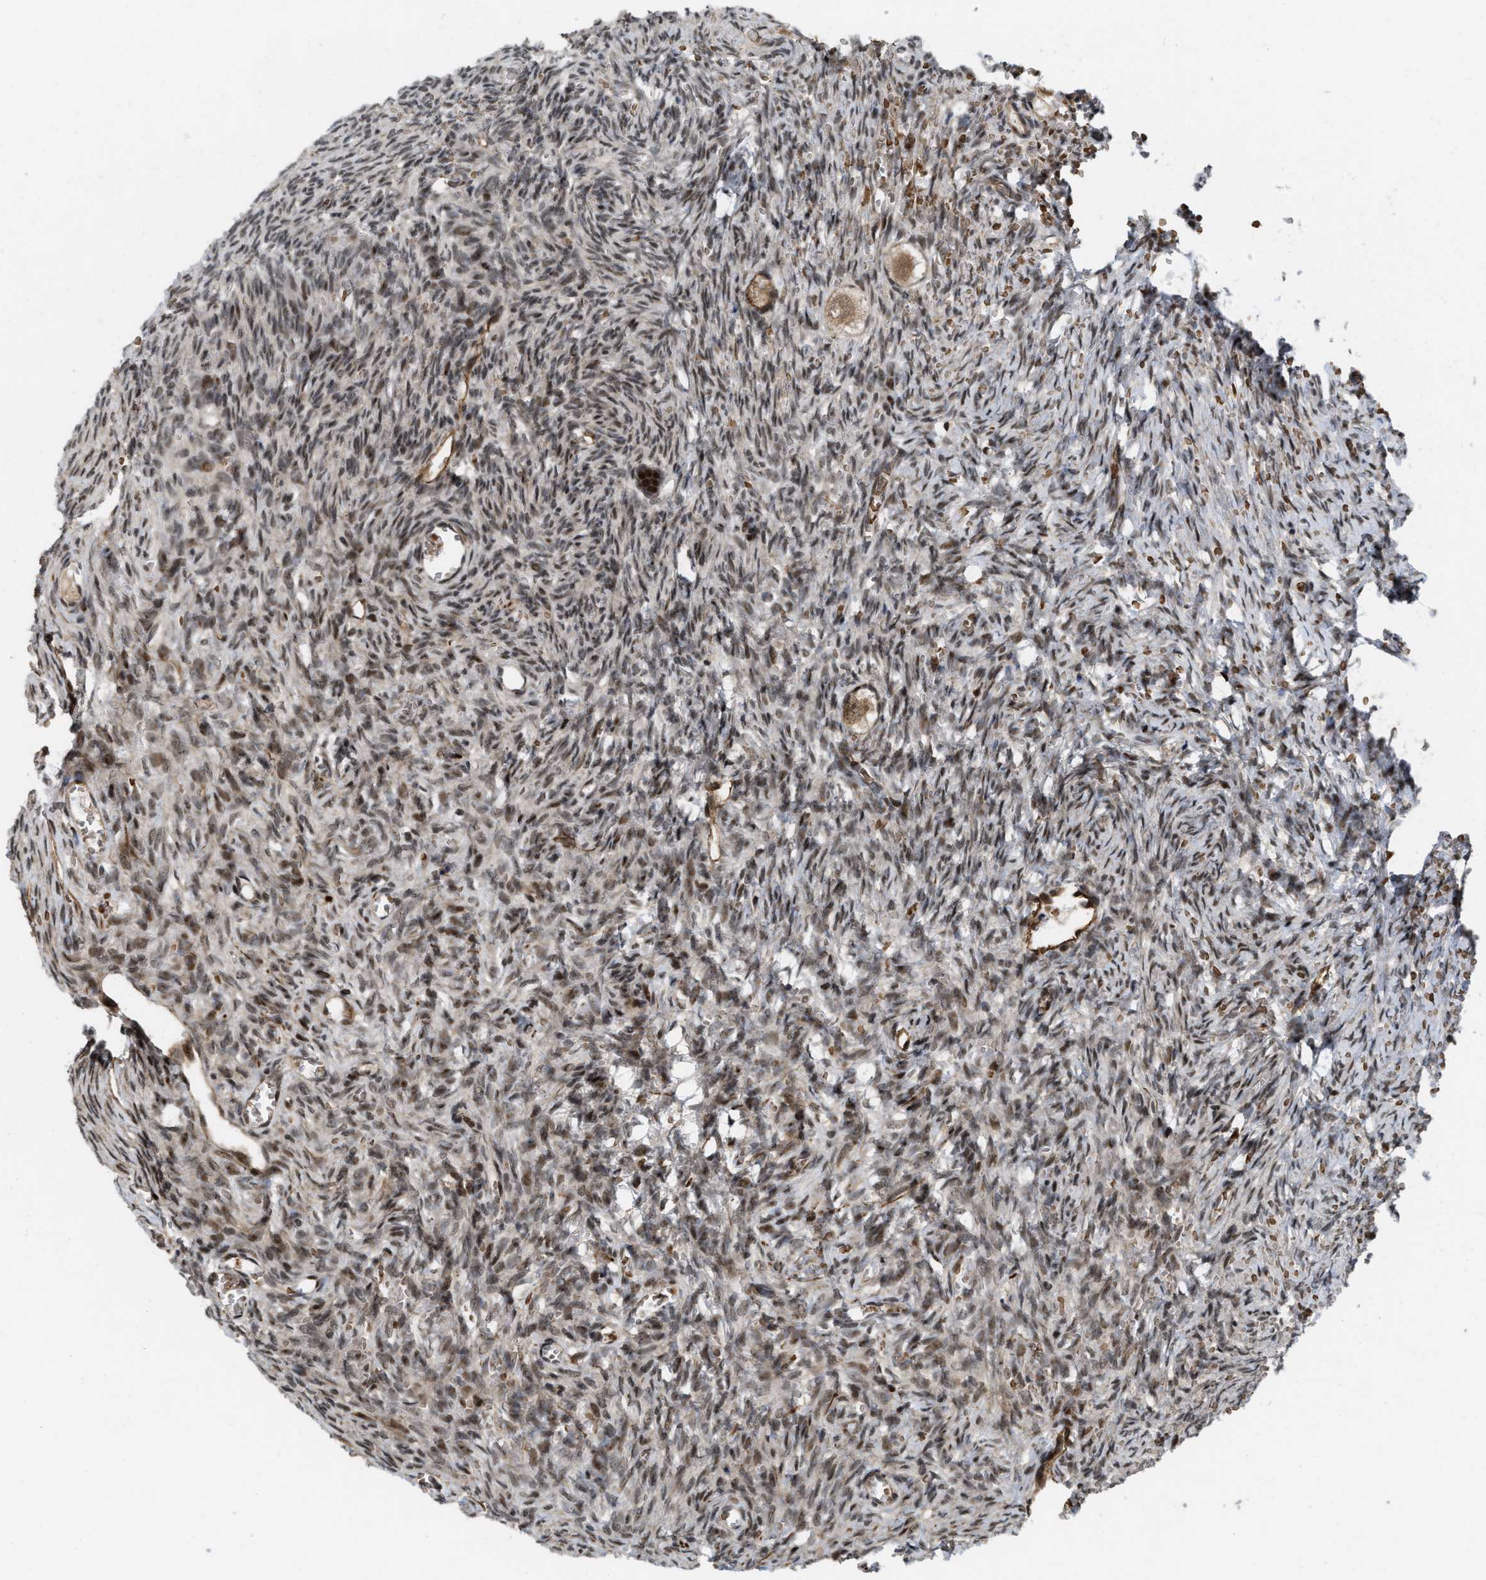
{"staining": {"intensity": "moderate", "quantity": ">75%", "location": "cytoplasmic/membranous,nuclear"}, "tissue": "ovary", "cell_type": "Follicle cells", "image_type": "normal", "snomed": [{"axis": "morphology", "description": "Normal tissue, NOS"}, {"axis": "topography", "description": "Ovary"}], "caption": "An immunohistochemistry (IHC) image of benign tissue is shown. Protein staining in brown labels moderate cytoplasmic/membranous,nuclear positivity in ovary within follicle cells. (DAB (3,3'-diaminobenzidine) IHC, brown staining for protein, blue staining for nuclei).", "gene": "ANKRD11", "patient": {"sex": "female", "age": 27}}